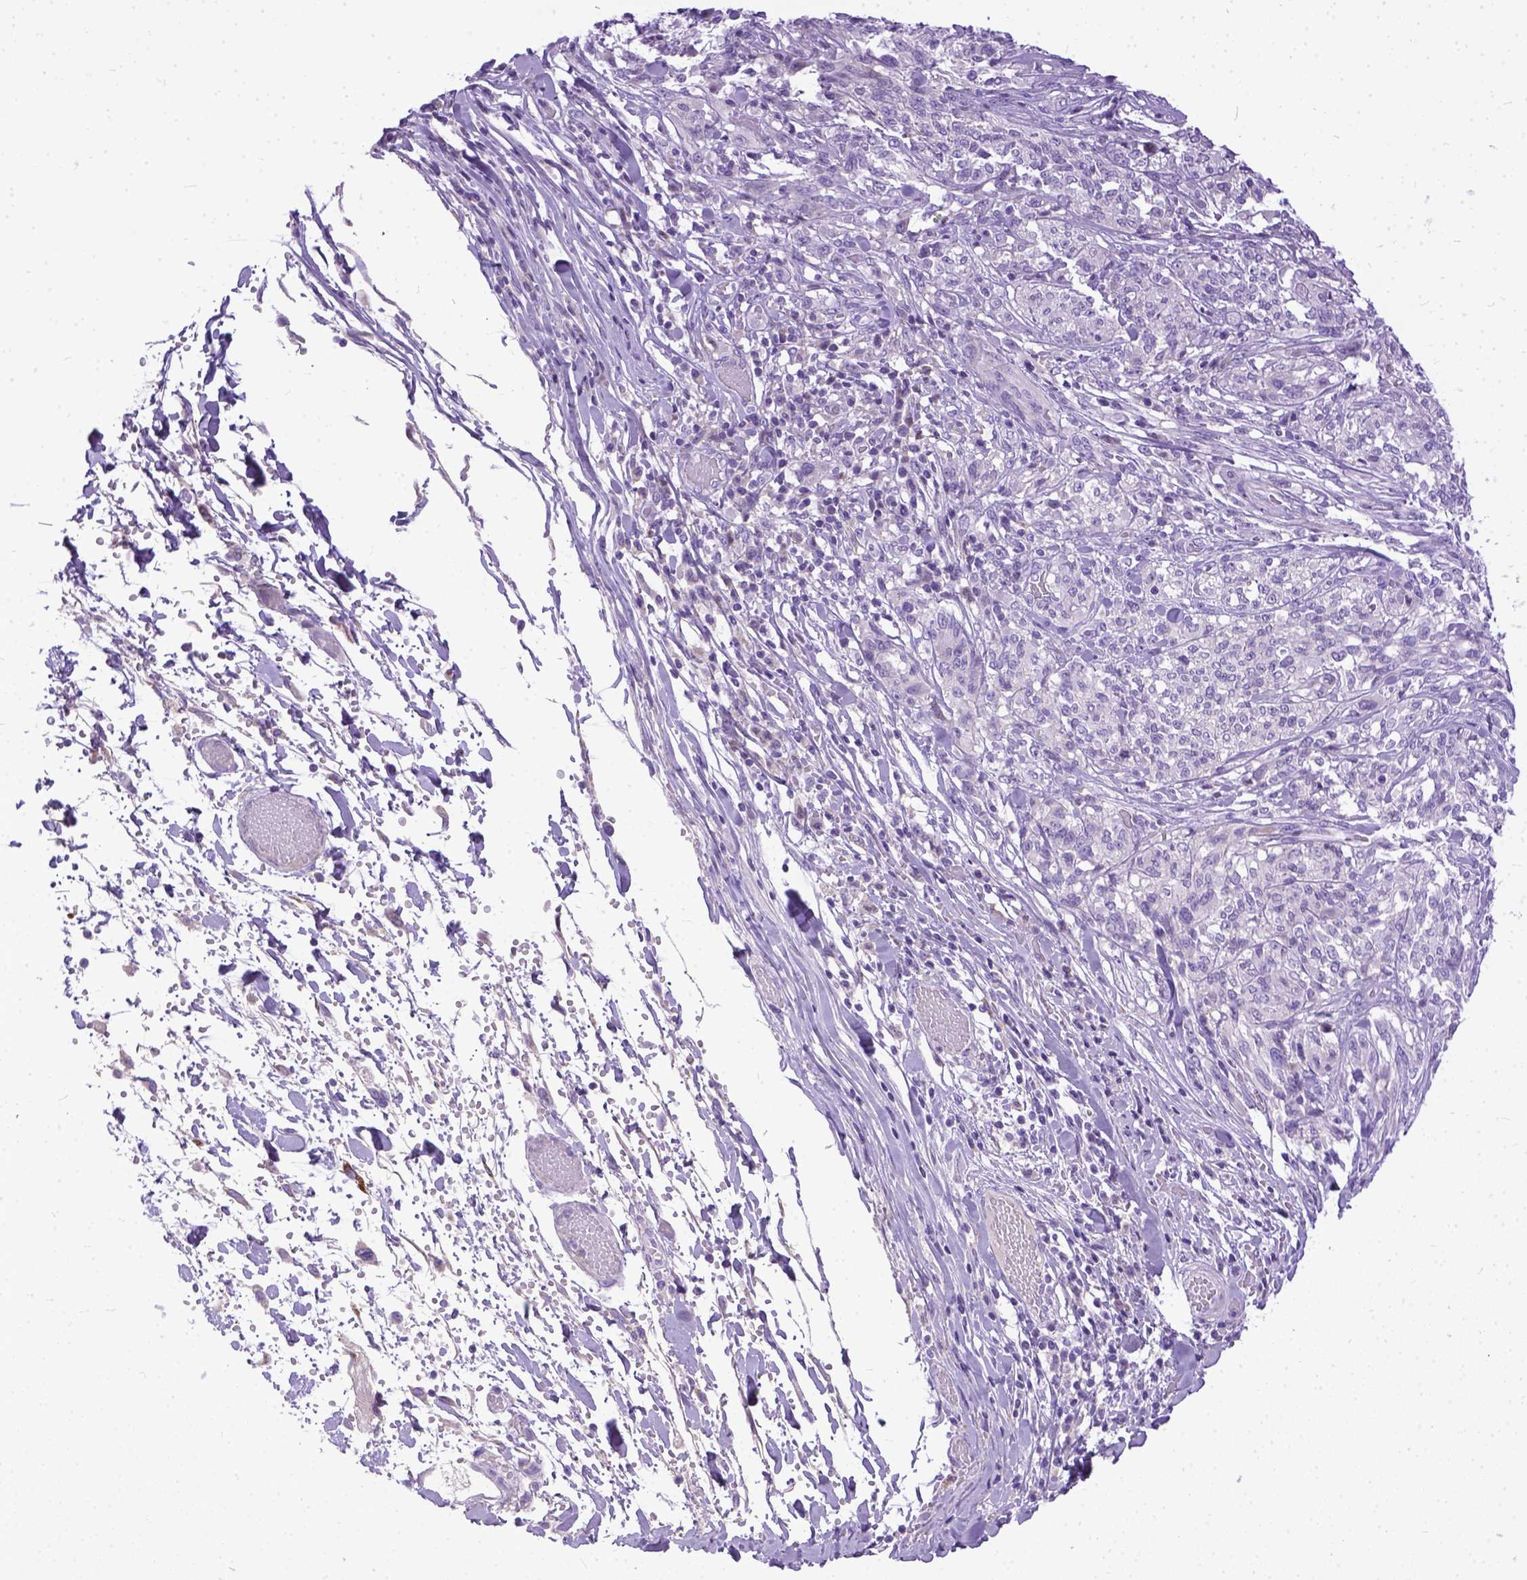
{"staining": {"intensity": "negative", "quantity": "none", "location": "none"}, "tissue": "melanoma", "cell_type": "Tumor cells", "image_type": "cancer", "snomed": [{"axis": "morphology", "description": "Malignant melanoma, NOS"}, {"axis": "topography", "description": "Skin"}], "caption": "High power microscopy histopathology image of an immunohistochemistry image of malignant melanoma, revealing no significant staining in tumor cells.", "gene": "PLK5", "patient": {"sex": "female", "age": 91}}